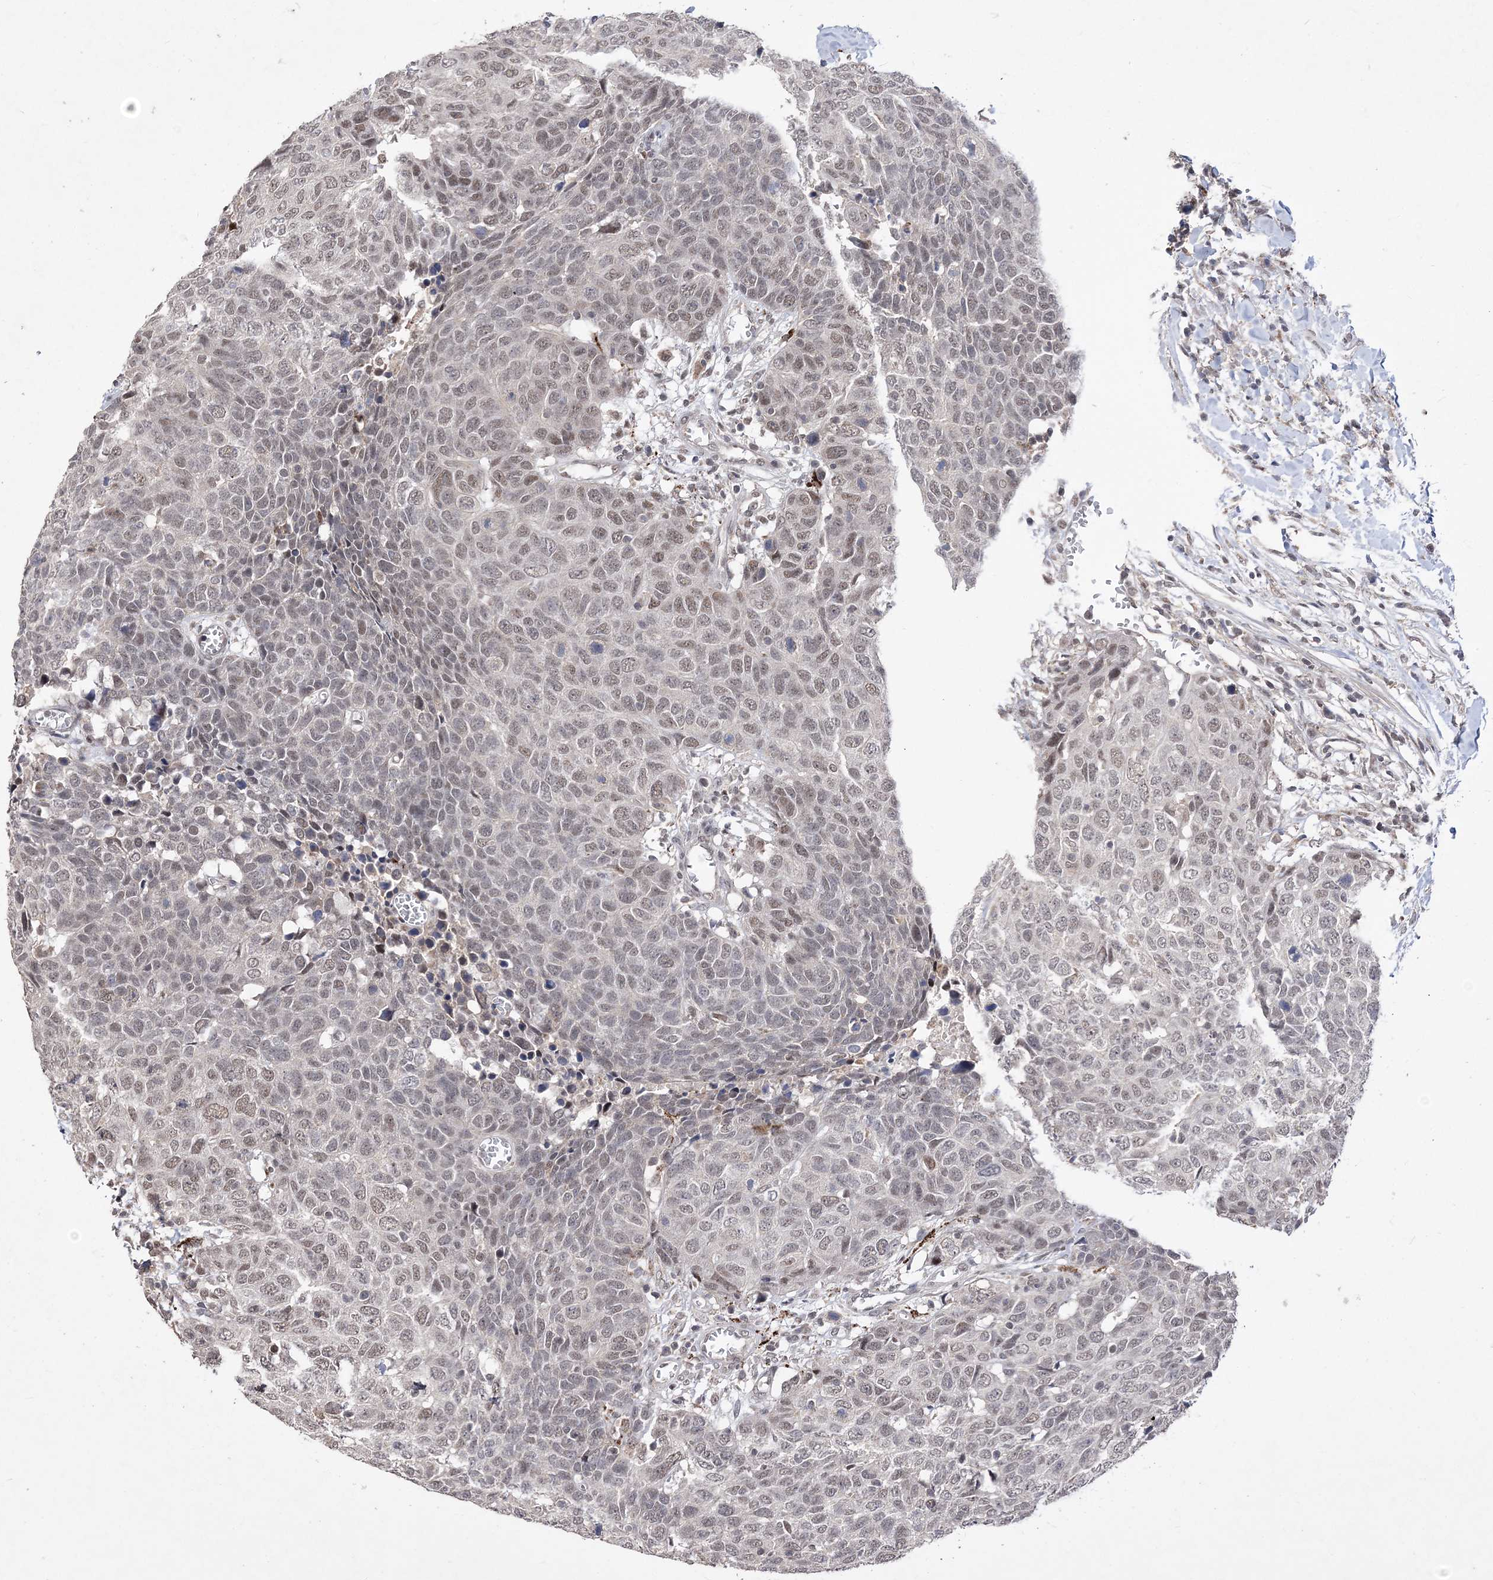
{"staining": {"intensity": "weak", "quantity": ">75%", "location": "nuclear"}, "tissue": "head and neck cancer", "cell_type": "Tumor cells", "image_type": "cancer", "snomed": [{"axis": "morphology", "description": "Squamous cell carcinoma, NOS"}, {"axis": "topography", "description": "Head-Neck"}], "caption": "Human head and neck cancer stained for a protein (brown) reveals weak nuclear positive positivity in approximately >75% of tumor cells.", "gene": "BOD1L1", "patient": {"sex": "male", "age": 66}}